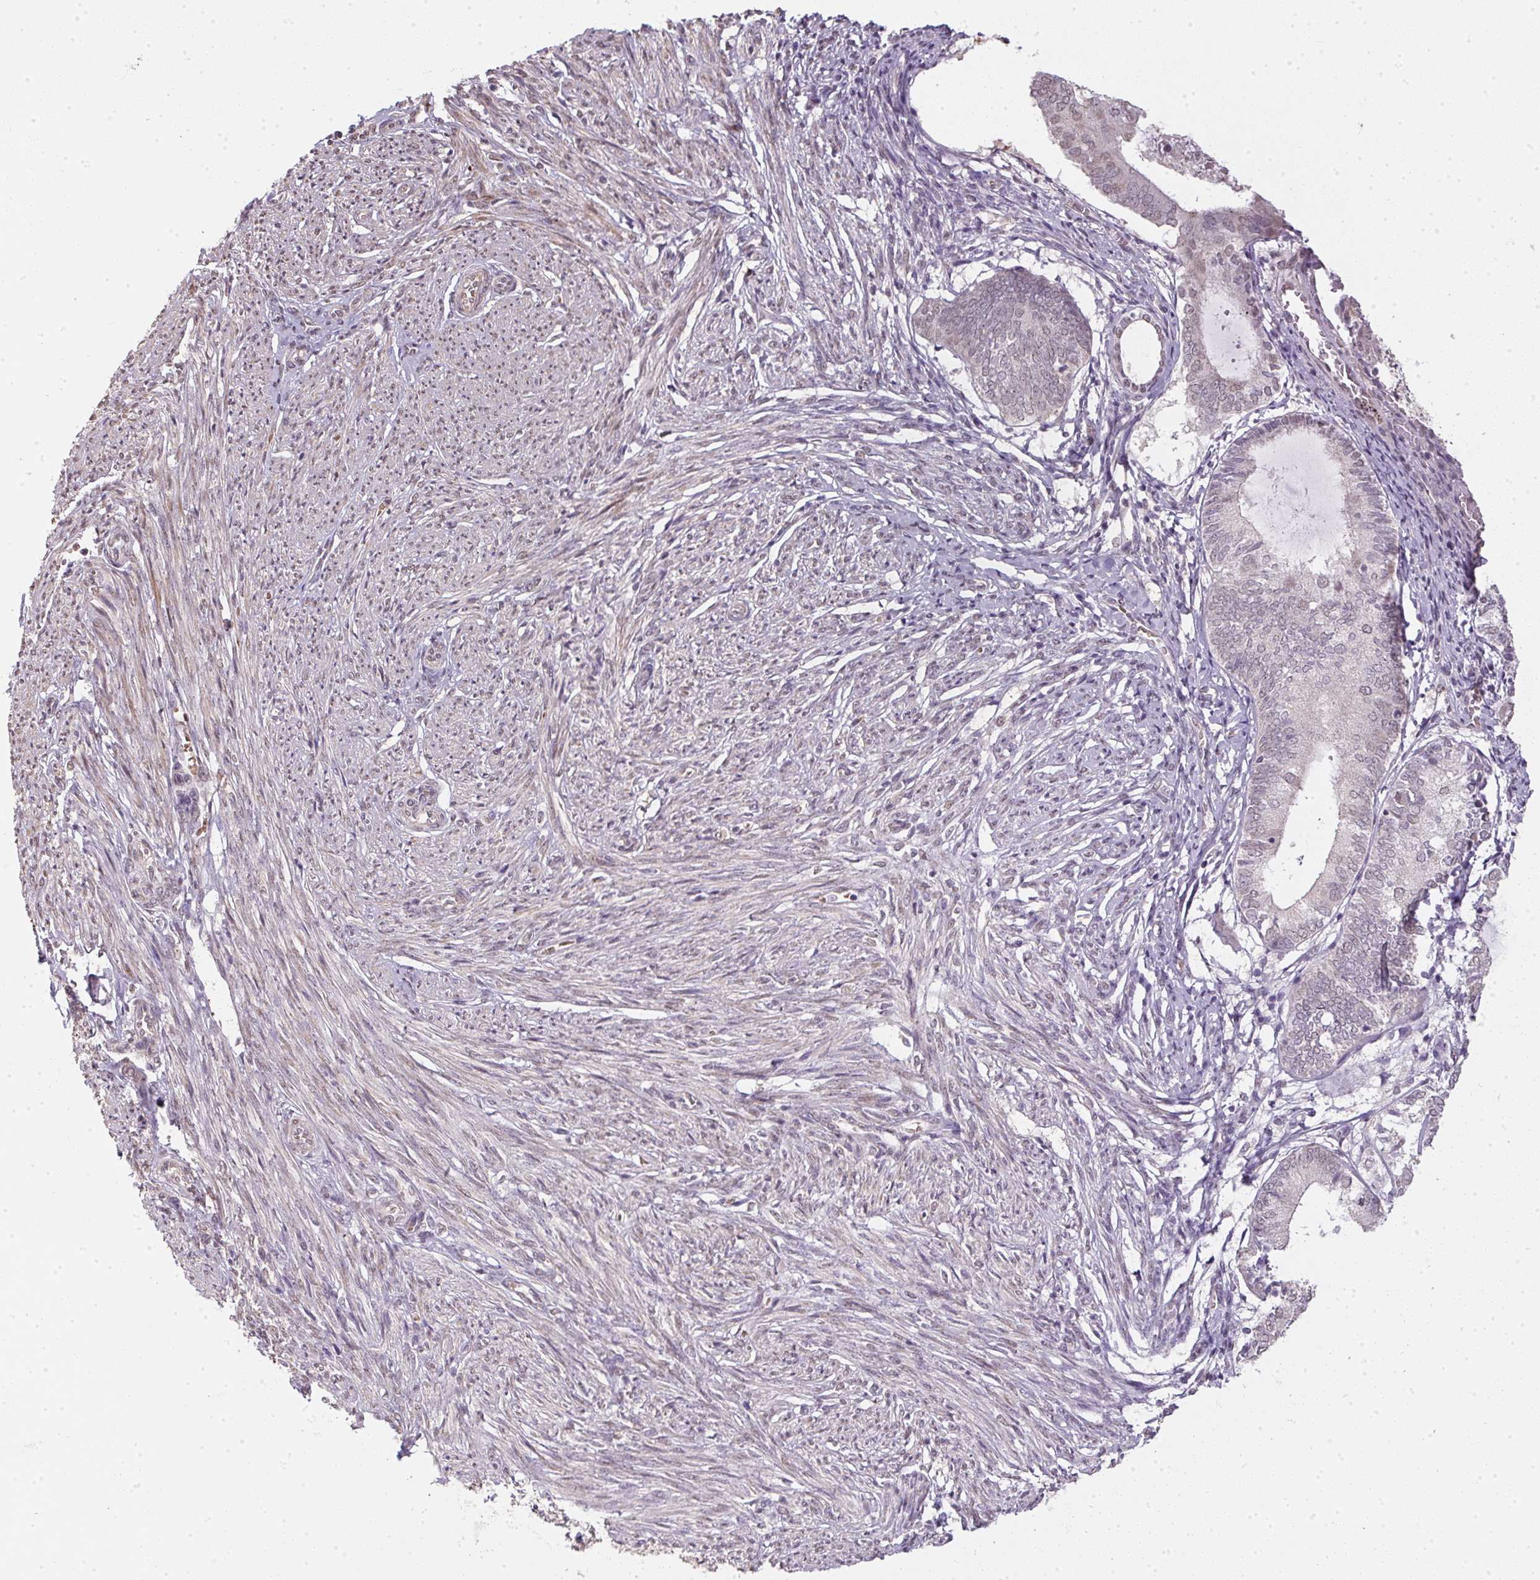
{"staining": {"intensity": "weak", "quantity": "25%-75%", "location": "cytoplasmic/membranous"}, "tissue": "endometrium", "cell_type": "Cells in endometrial stroma", "image_type": "normal", "snomed": [{"axis": "morphology", "description": "Normal tissue, NOS"}, {"axis": "topography", "description": "Endometrium"}], "caption": "IHC image of normal human endometrium stained for a protein (brown), which demonstrates low levels of weak cytoplasmic/membranous expression in about 25%-75% of cells in endometrial stroma.", "gene": "PPP4R4", "patient": {"sex": "female", "age": 50}}